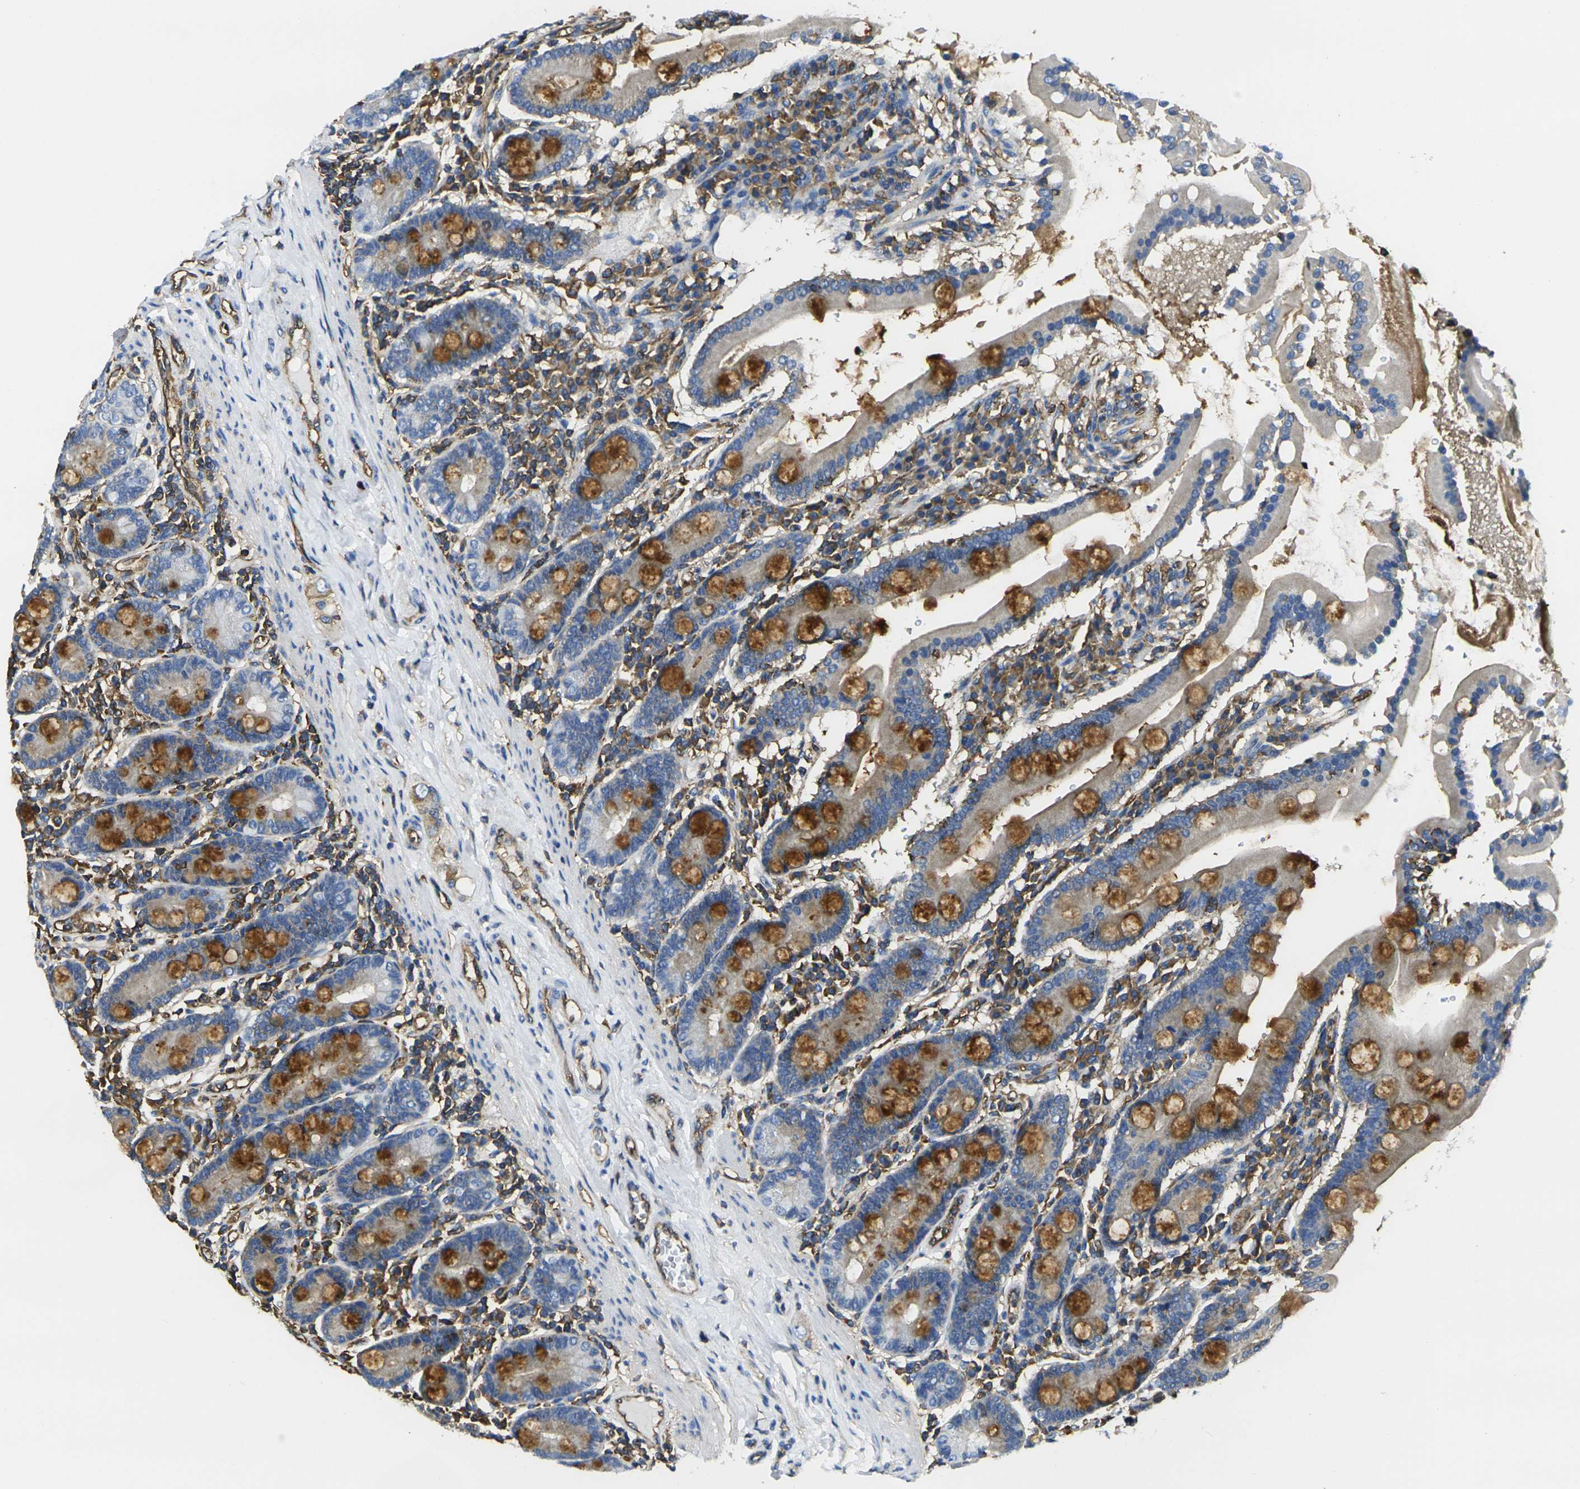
{"staining": {"intensity": "moderate", "quantity": ">75%", "location": "cytoplasmic/membranous"}, "tissue": "duodenum", "cell_type": "Glandular cells", "image_type": "normal", "snomed": [{"axis": "morphology", "description": "Normal tissue, NOS"}, {"axis": "topography", "description": "Duodenum"}], "caption": "Brown immunohistochemical staining in unremarkable duodenum shows moderate cytoplasmic/membranous expression in approximately >75% of glandular cells. (IHC, brightfield microscopy, high magnification).", "gene": "FAM110D", "patient": {"sex": "male", "age": 50}}